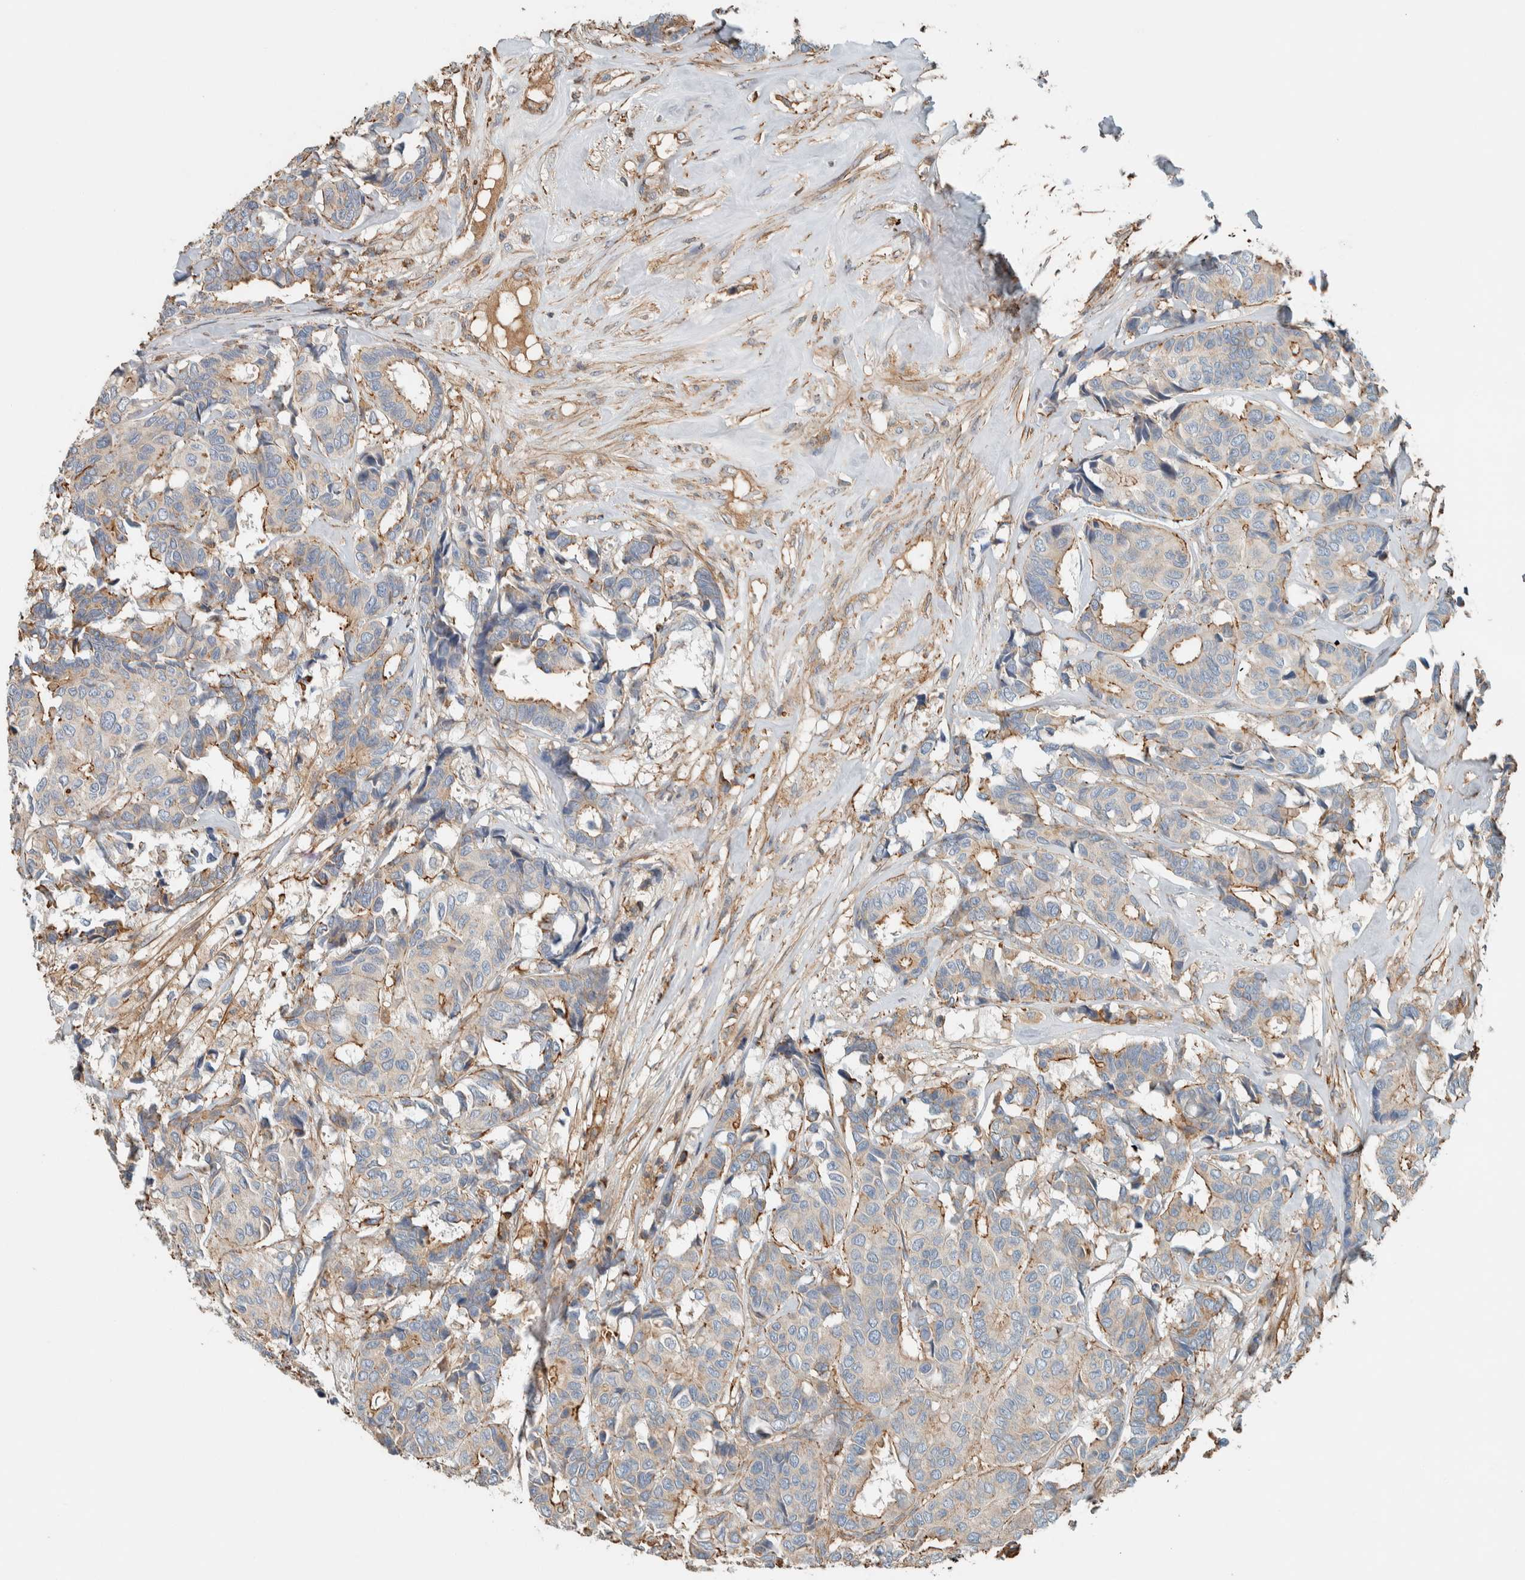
{"staining": {"intensity": "moderate", "quantity": "25%-75%", "location": "cytoplasmic/membranous"}, "tissue": "breast cancer", "cell_type": "Tumor cells", "image_type": "cancer", "snomed": [{"axis": "morphology", "description": "Duct carcinoma"}, {"axis": "topography", "description": "Breast"}], "caption": "An image of breast intraductal carcinoma stained for a protein displays moderate cytoplasmic/membranous brown staining in tumor cells.", "gene": "CTBP2", "patient": {"sex": "female", "age": 87}}